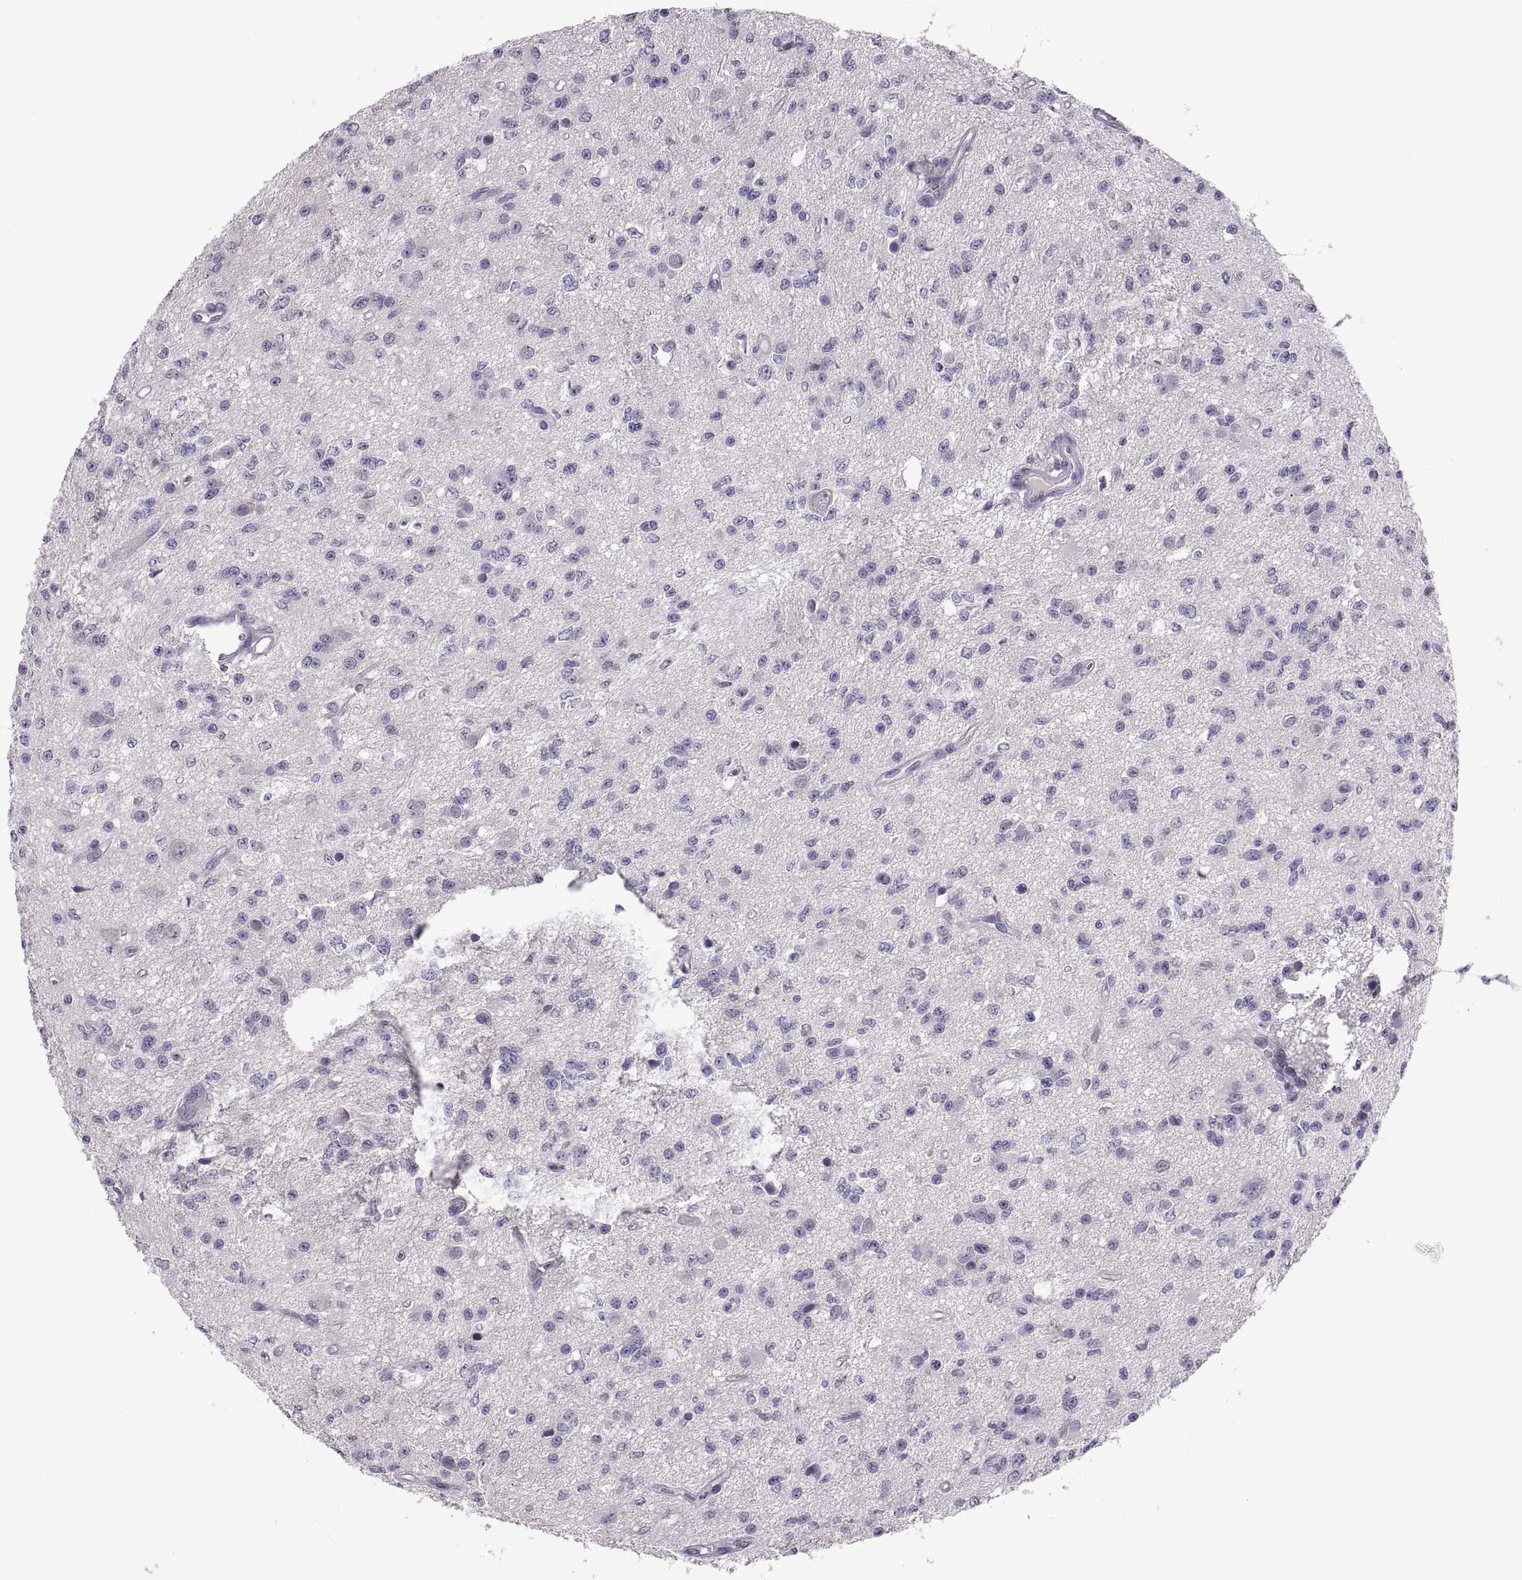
{"staining": {"intensity": "negative", "quantity": "none", "location": "none"}, "tissue": "glioma", "cell_type": "Tumor cells", "image_type": "cancer", "snomed": [{"axis": "morphology", "description": "Glioma, malignant, Low grade"}, {"axis": "topography", "description": "Brain"}], "caption": "IHC image of neoplastic tissue: glioma stained with DAB reveals no significant protein expression in tumor cells. (IHC, brightfield microscopy, high magnification).", "gene": "TBX19", "patient": {"sex": "female", "age": 45}}